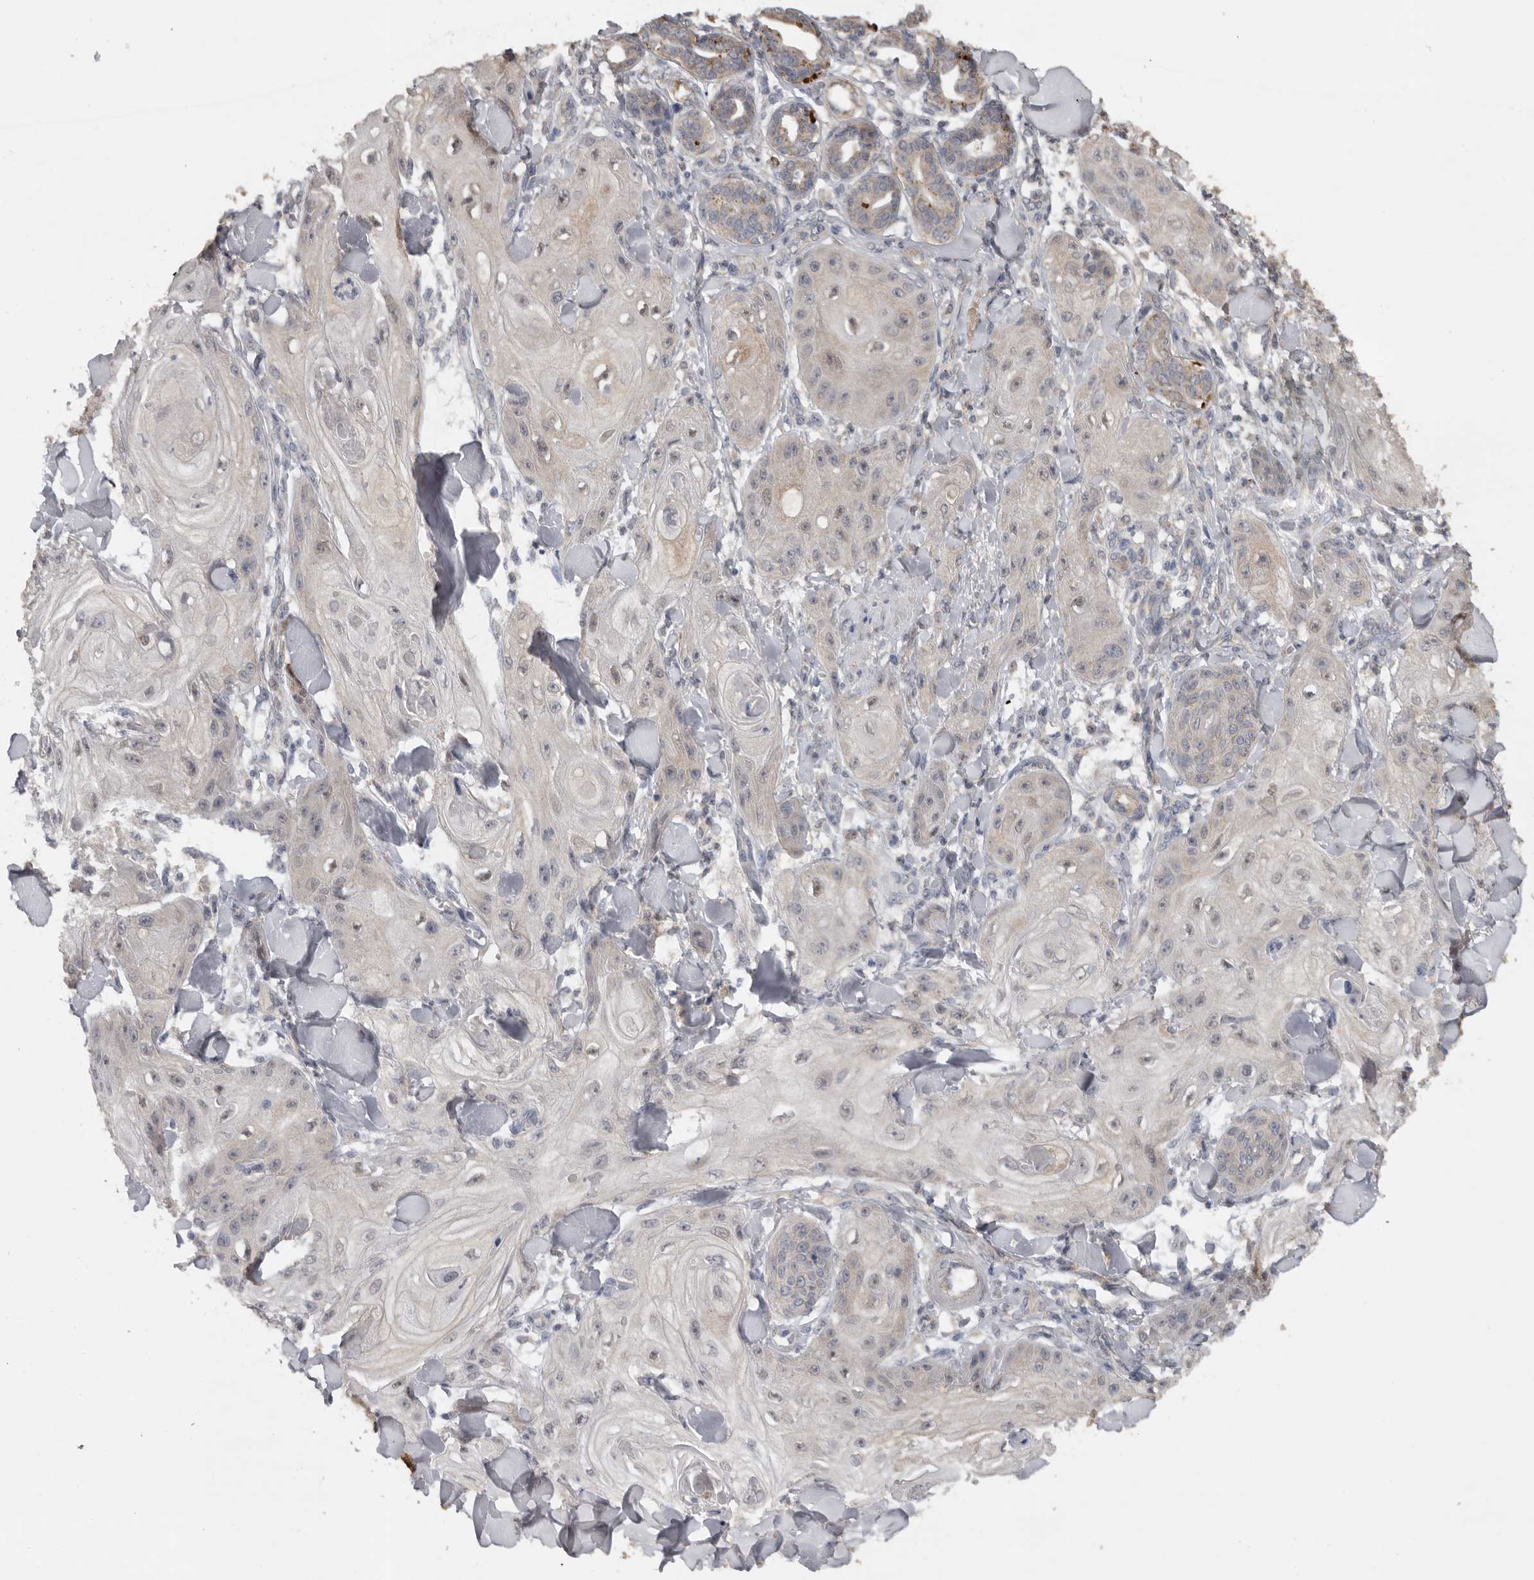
{"staining": {"intensity": "negative", "quantity": "none", "location": "none"}, "tissue": "skin cancer", "cell_type": "Tumor cells", "image_type": "cancer", "snomed": [{"axis": "morphology", "description": "Squamous cell carcinoma, NOS"}, {"axis": "topography", "description": "Skin"}], "caption": "IHC image of human skin cancer (squamous cell carcinoma) stained for a protein (brown), which exhibits no positivity in tumor cells.", "gene": "MTF1", "patient": {"sex": "male", "age": 74}}